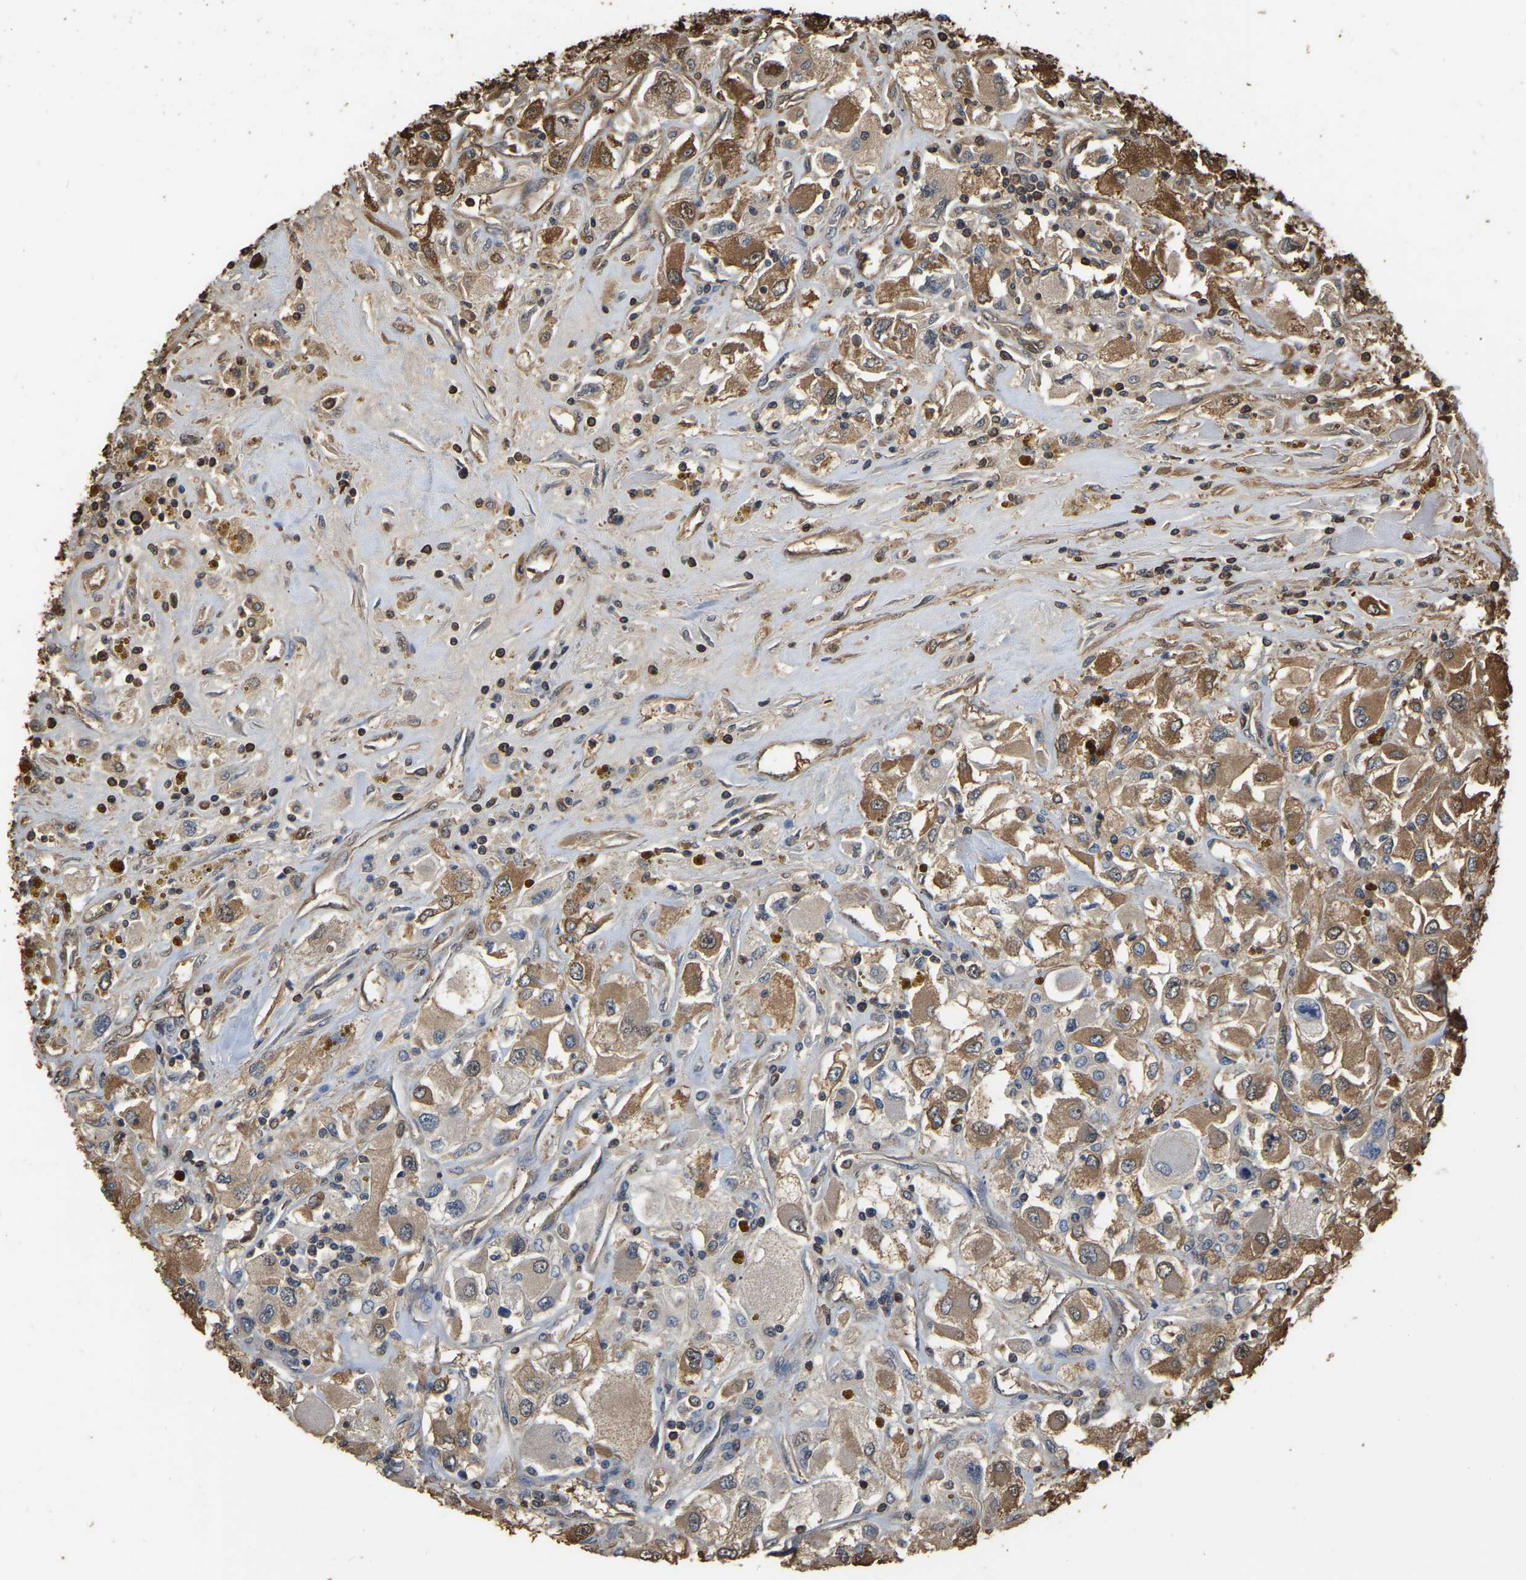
{"staining": {"intensity": "moderate", "quantity": ">75%", "location": "cytoplasmic/membranous"}, "tissue": "renal cancer", "cell_type": "Tumor cells", "image_type": "cancer", "snomed": [{"axis": "morphology", "description": "Adenocarcinoma, NOS"}, {"axis": "topography", "description": "Kidney"}], "caption": "Protein expression analysis of human renal cancer reveals moderate cytoplasmic/membranous positivity in approximately >75% of tumor cells. (DAB IHC with brightfield microscopy, high magnification).", "gene": "LDHB", "patient": {"sex": "female", "age": 52}}